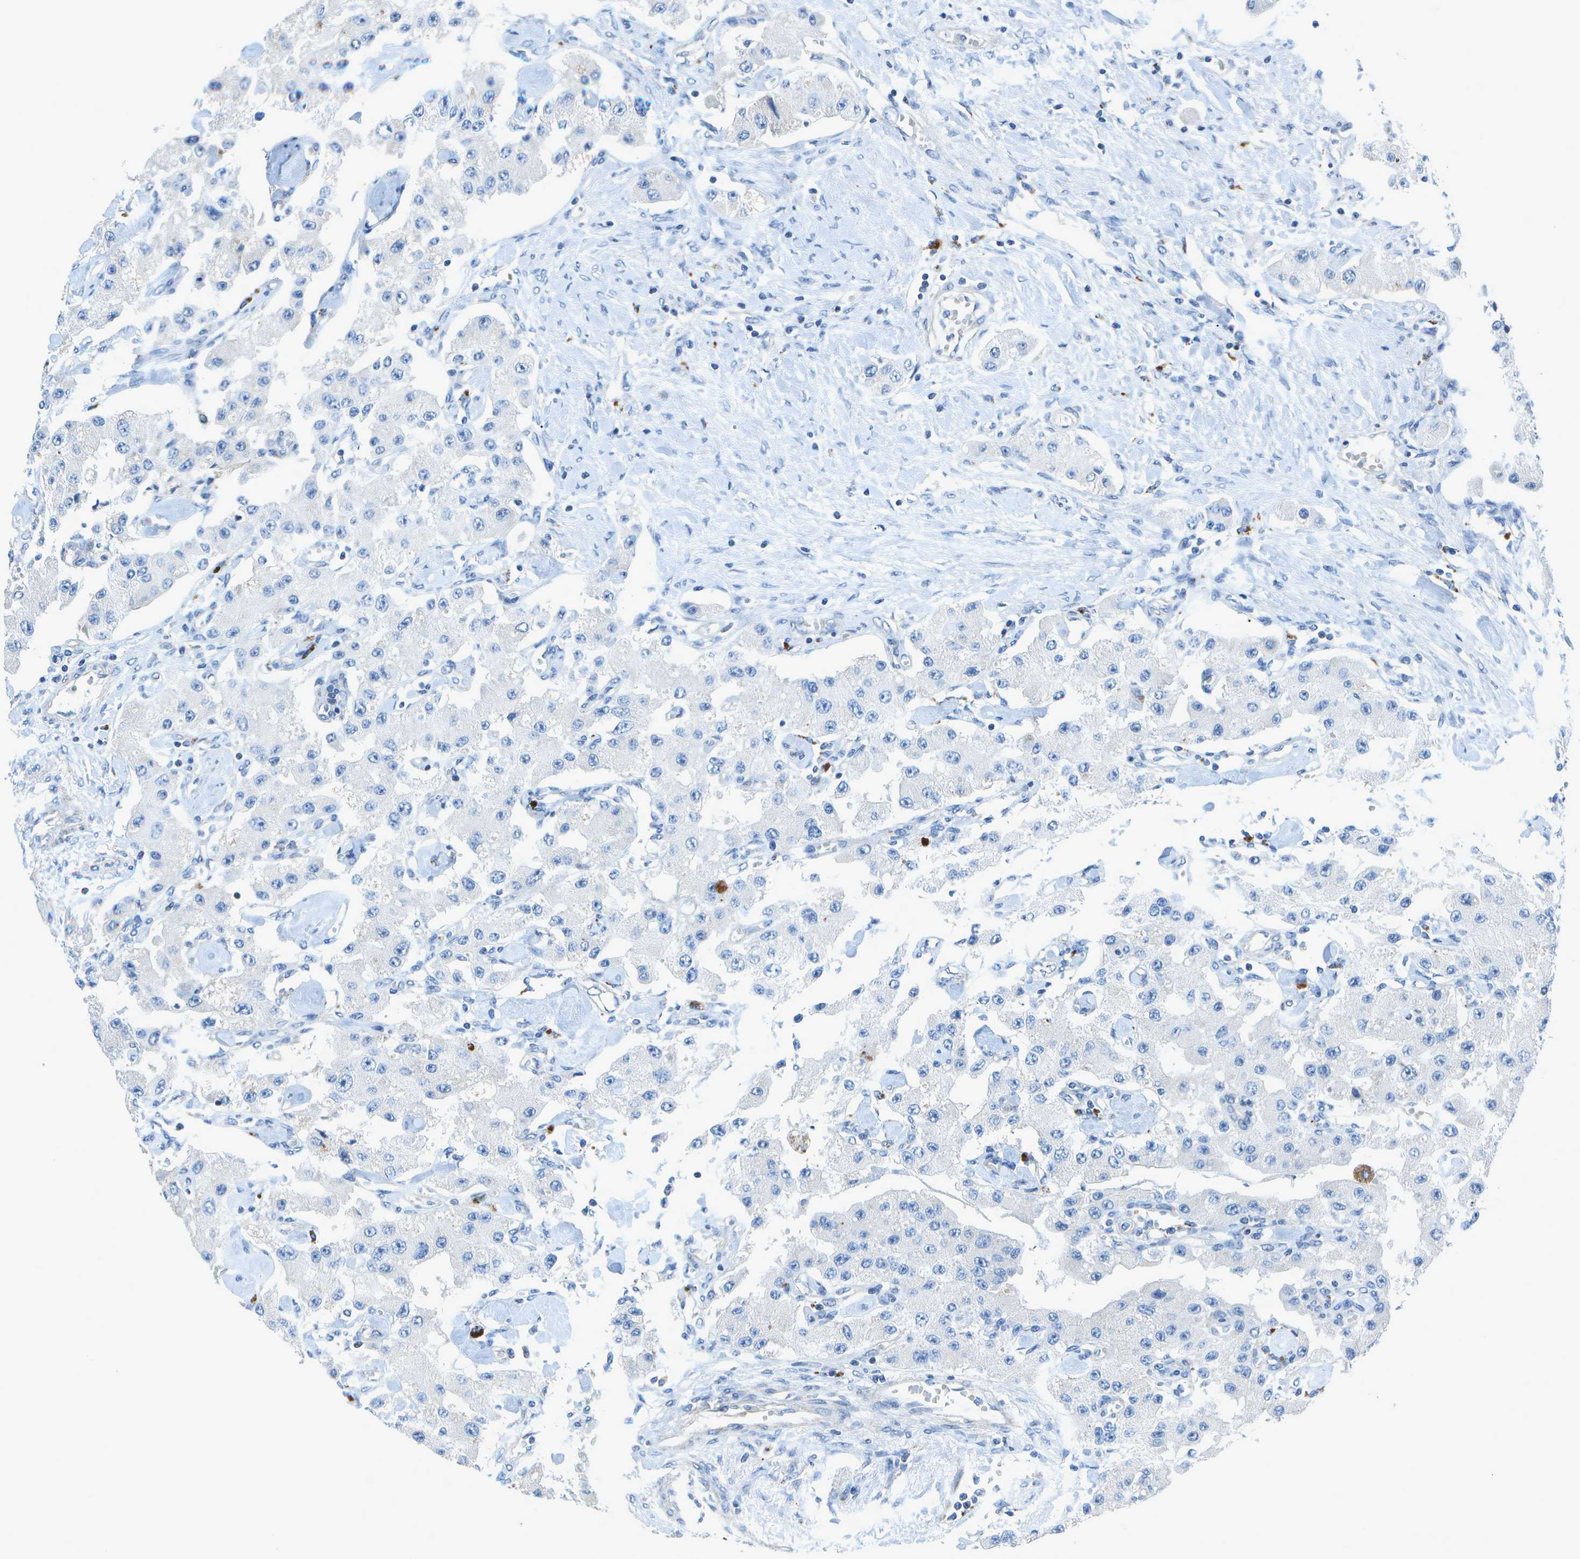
{"staining": {"intensity": "negative", "quantity": "none", "location": "none"}, "tissue": "carcinoid", "cell_type": "Tumor cells", "image_type": "cancer", "snomed": [{"axis": "morphology", "description": "Carcinoid, malignant, NOS"}, {"axis": "topography", "description": "Pancreas"}], "caption": "Immunohistochemistry (IHC) of human carcinoid reveals no staining in tumor cells.", "gene": "DCT", "patient": {"sex": "male", "age": 41}}